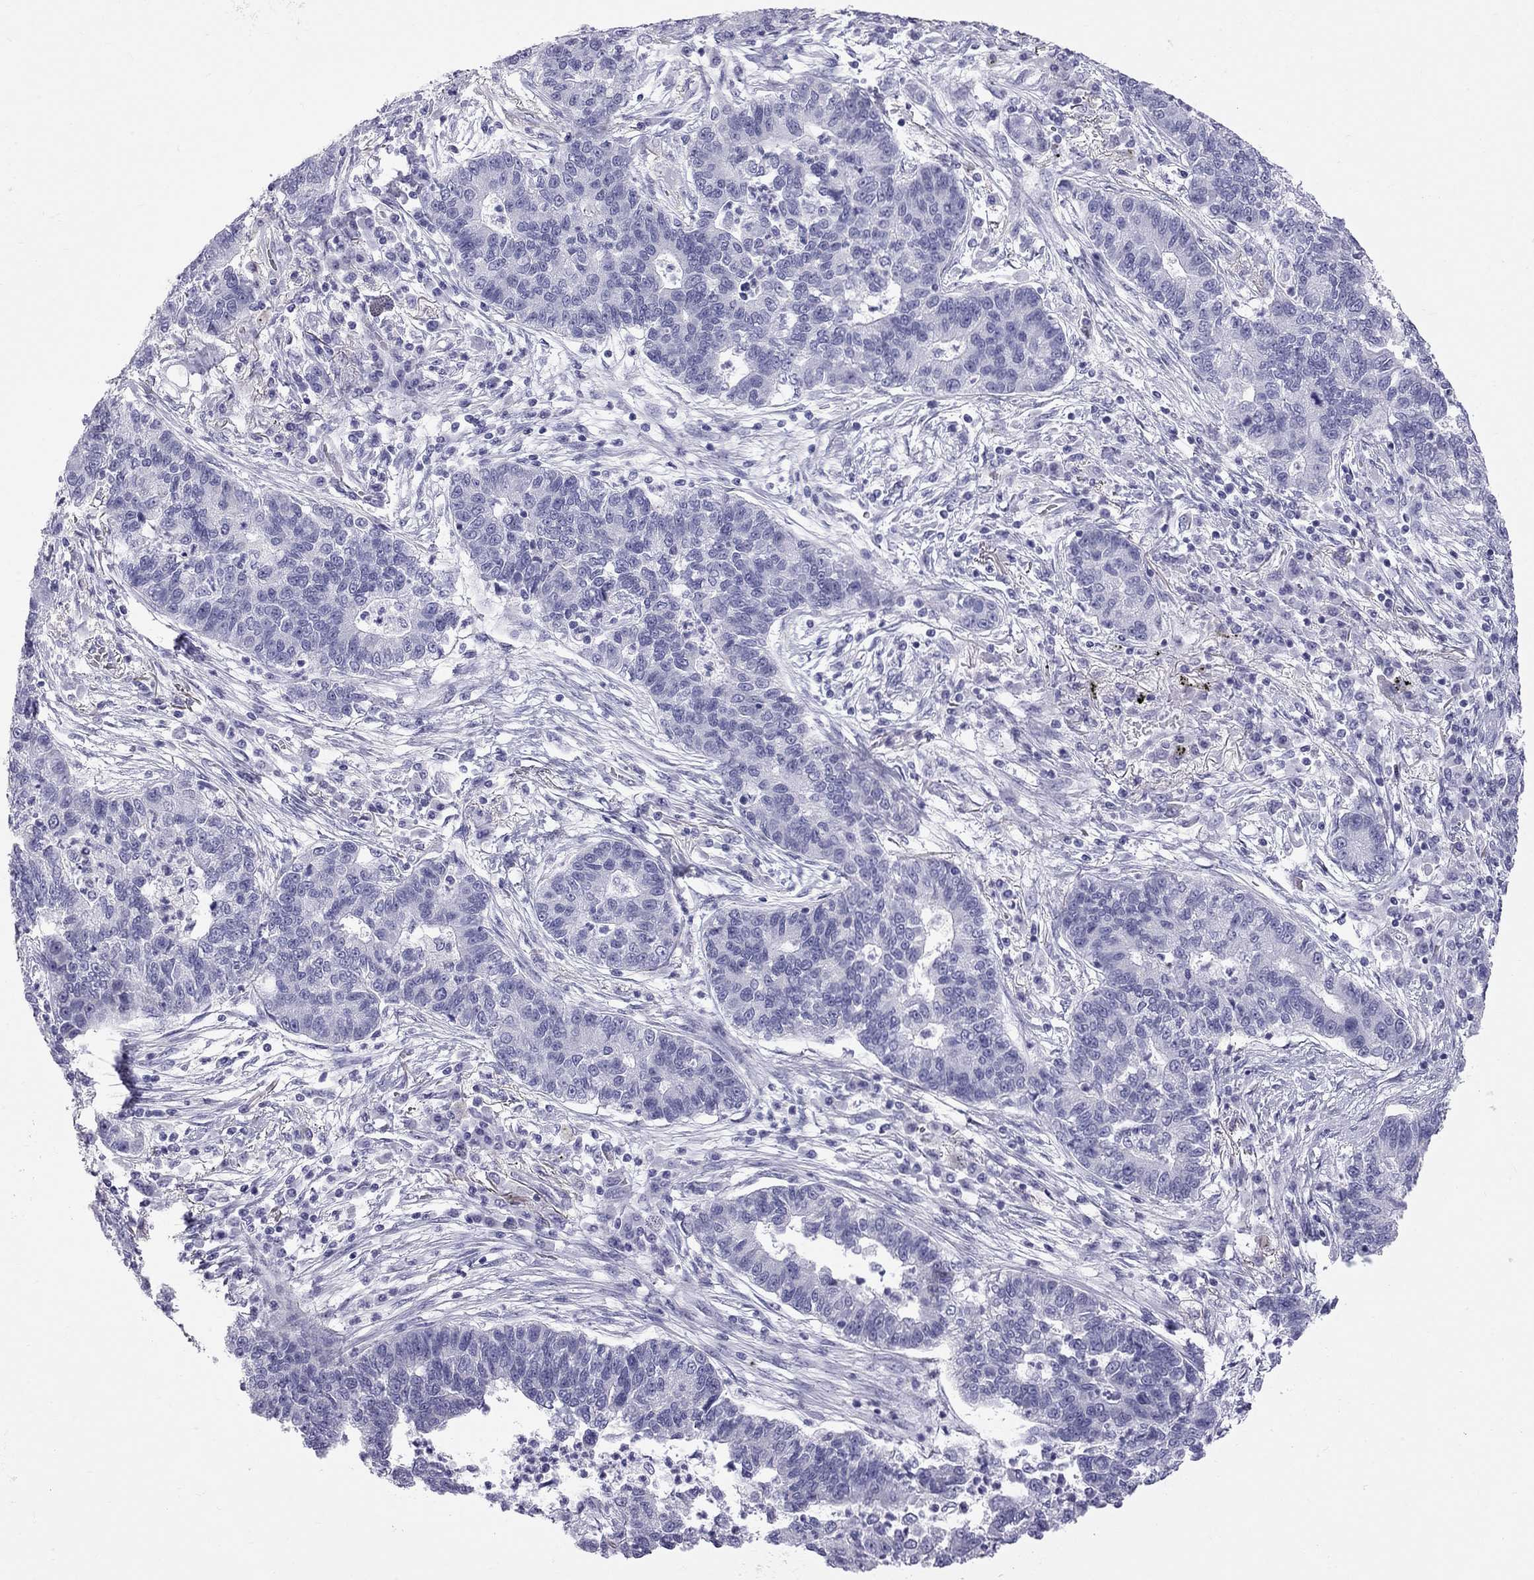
{"staining": {"intensity": "negative", "quantity": "none", "location": "none"}, "tissue": "lung cancer", "cell_type": "Tumor cells", "image_type": "cancer", "snomed": [{"axis": "morphology", "description": "Adenocarcinoma, NOS"}, {"axis": "topography", "description": "Lung"}], "caption": "Protein analysis of lung adenocarcinoma reveals no significant expression in tumor cells.", "gene": "TRPM3", "patient": {"sex": "female", "age": 57}}